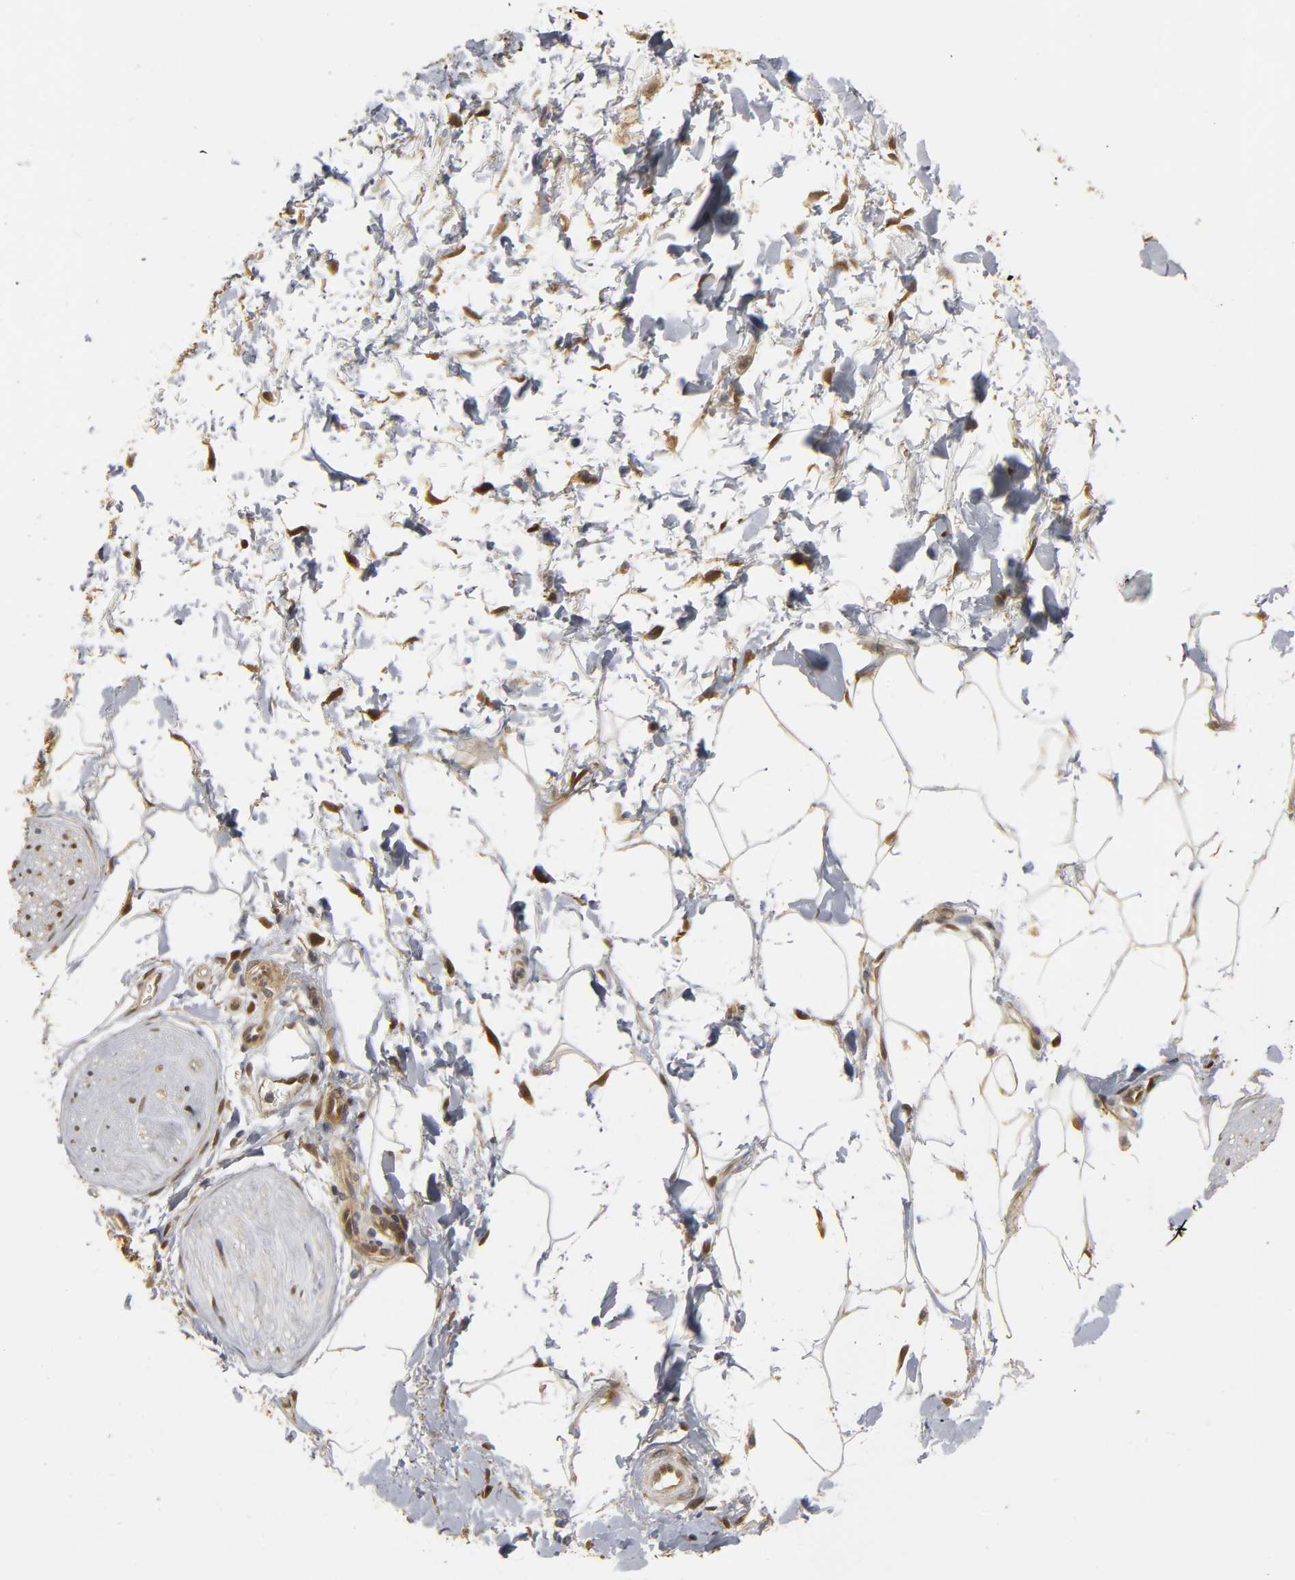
{"staining": {"intensity": "moderate", "quantity": ">75%", "location": "cytoplasmic/membranous,nuclear"}, "tissue": "adipose tissue", "cell_type": "Adipocytes", "image_type": "normal", "snomed": [{"axis": "morphology", "description": "Normal tissue, NOS"}, {"axis": "topography", "description": "Soft tissue"}, {"axis": "topography", "description": "Peripheral nerve tissue"}], "caption": "Immunohistochemical staining of normal adipose tissue reveals moderate cytoplasmic/membranous,nuclear protein expression in approximately >75% of adipocytes.", "gene": "PARK7", "patient": {"sex": "female", "age": 71}}